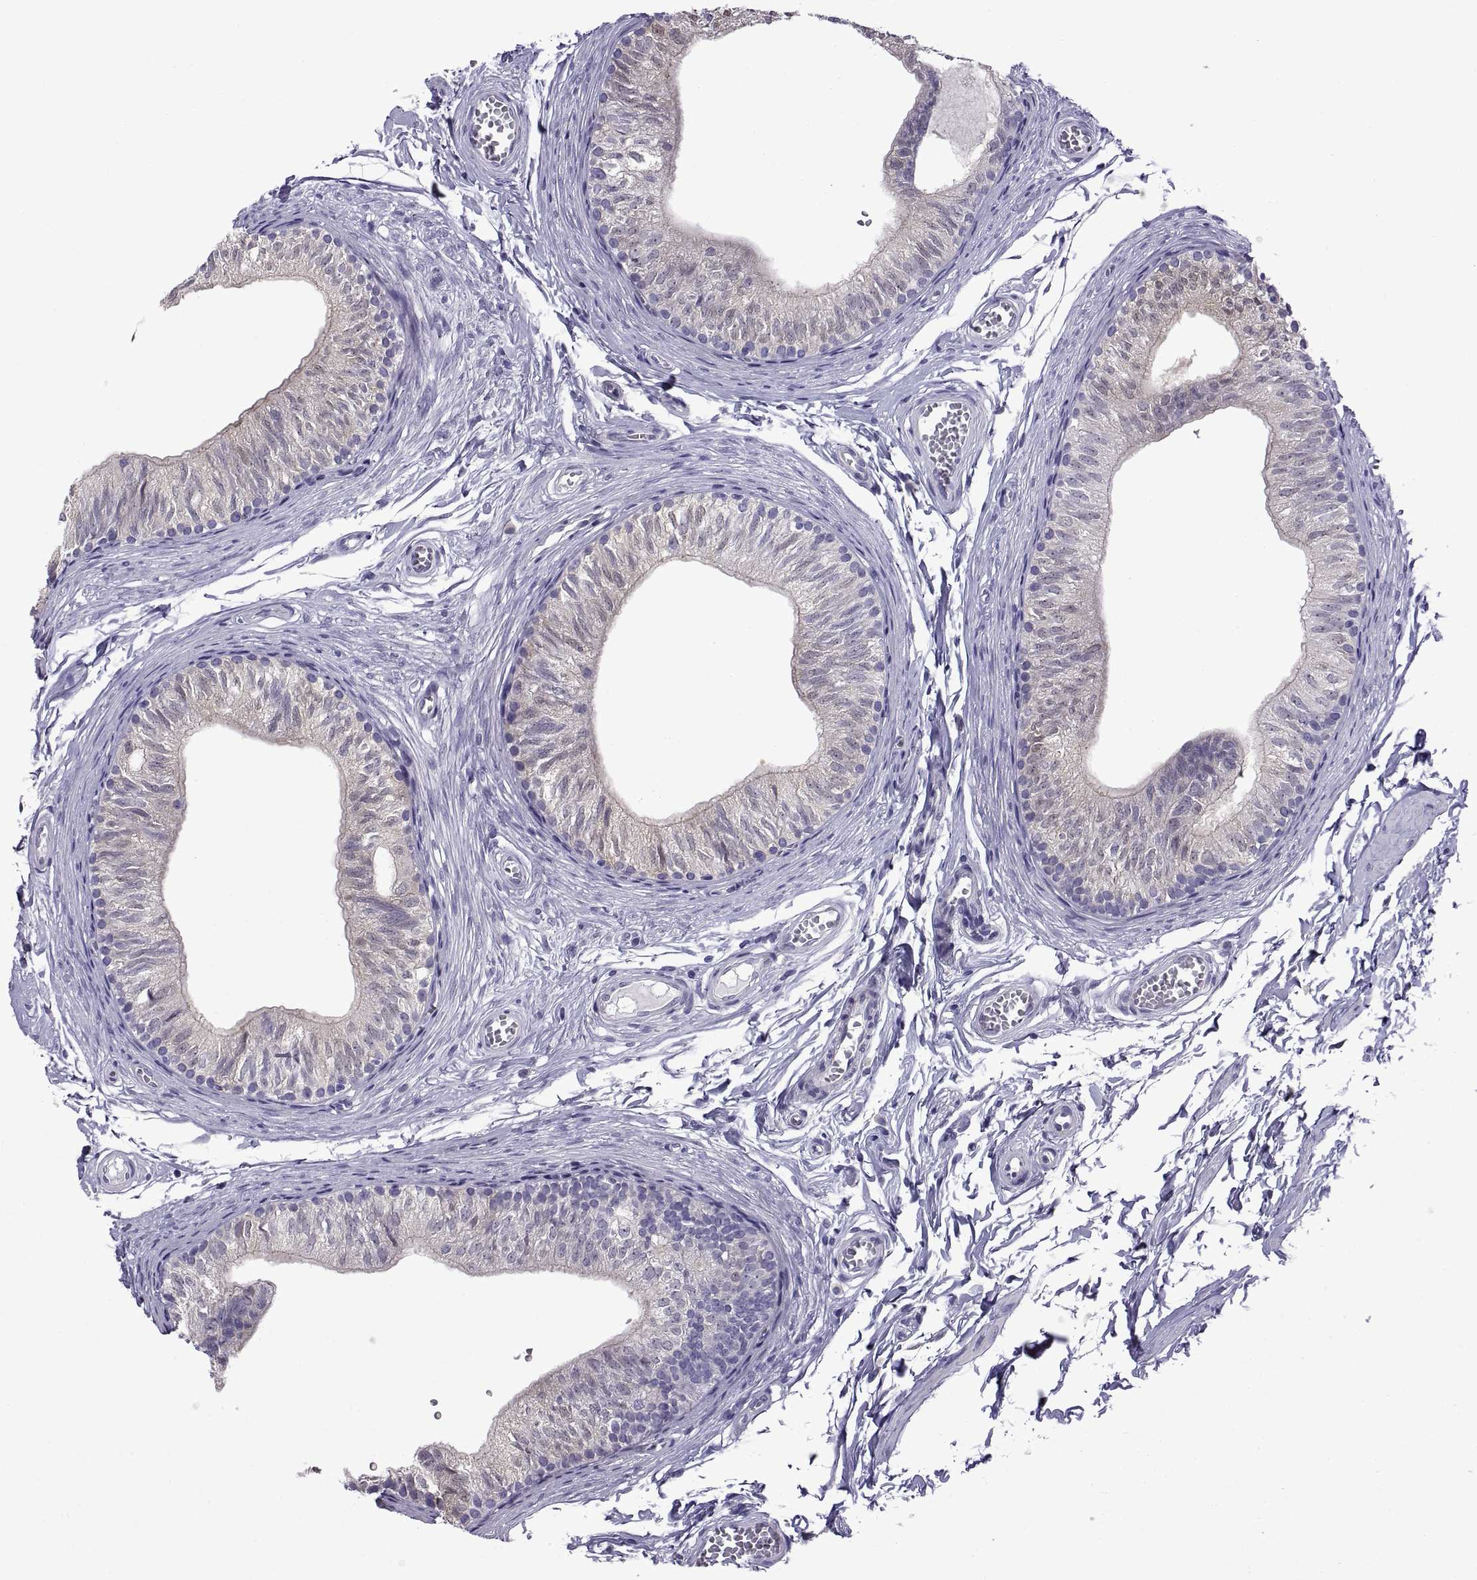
{"staining": {"intensity": "weak", "quantity": "25%-75%", "location": "cytoplasmic/membranous"}, "tissue": "epididymis", "cell_type": "Glandular cells", "image_type": "normal", "snomed": [{"axis": "morphology", "description": "Normal tissue, NOS"}, {"axis": "topography", "description": "Epididymis"}], "caption": "Immunohistochemical staining of unremarkable human epididymis reveals 25%-75% levels of weak cytoplasmic/membranous protein expression in about 25%-75% of glandular cells.", "gene": "SPDYE10", "patient": {"sex": "male", "age": 22}}